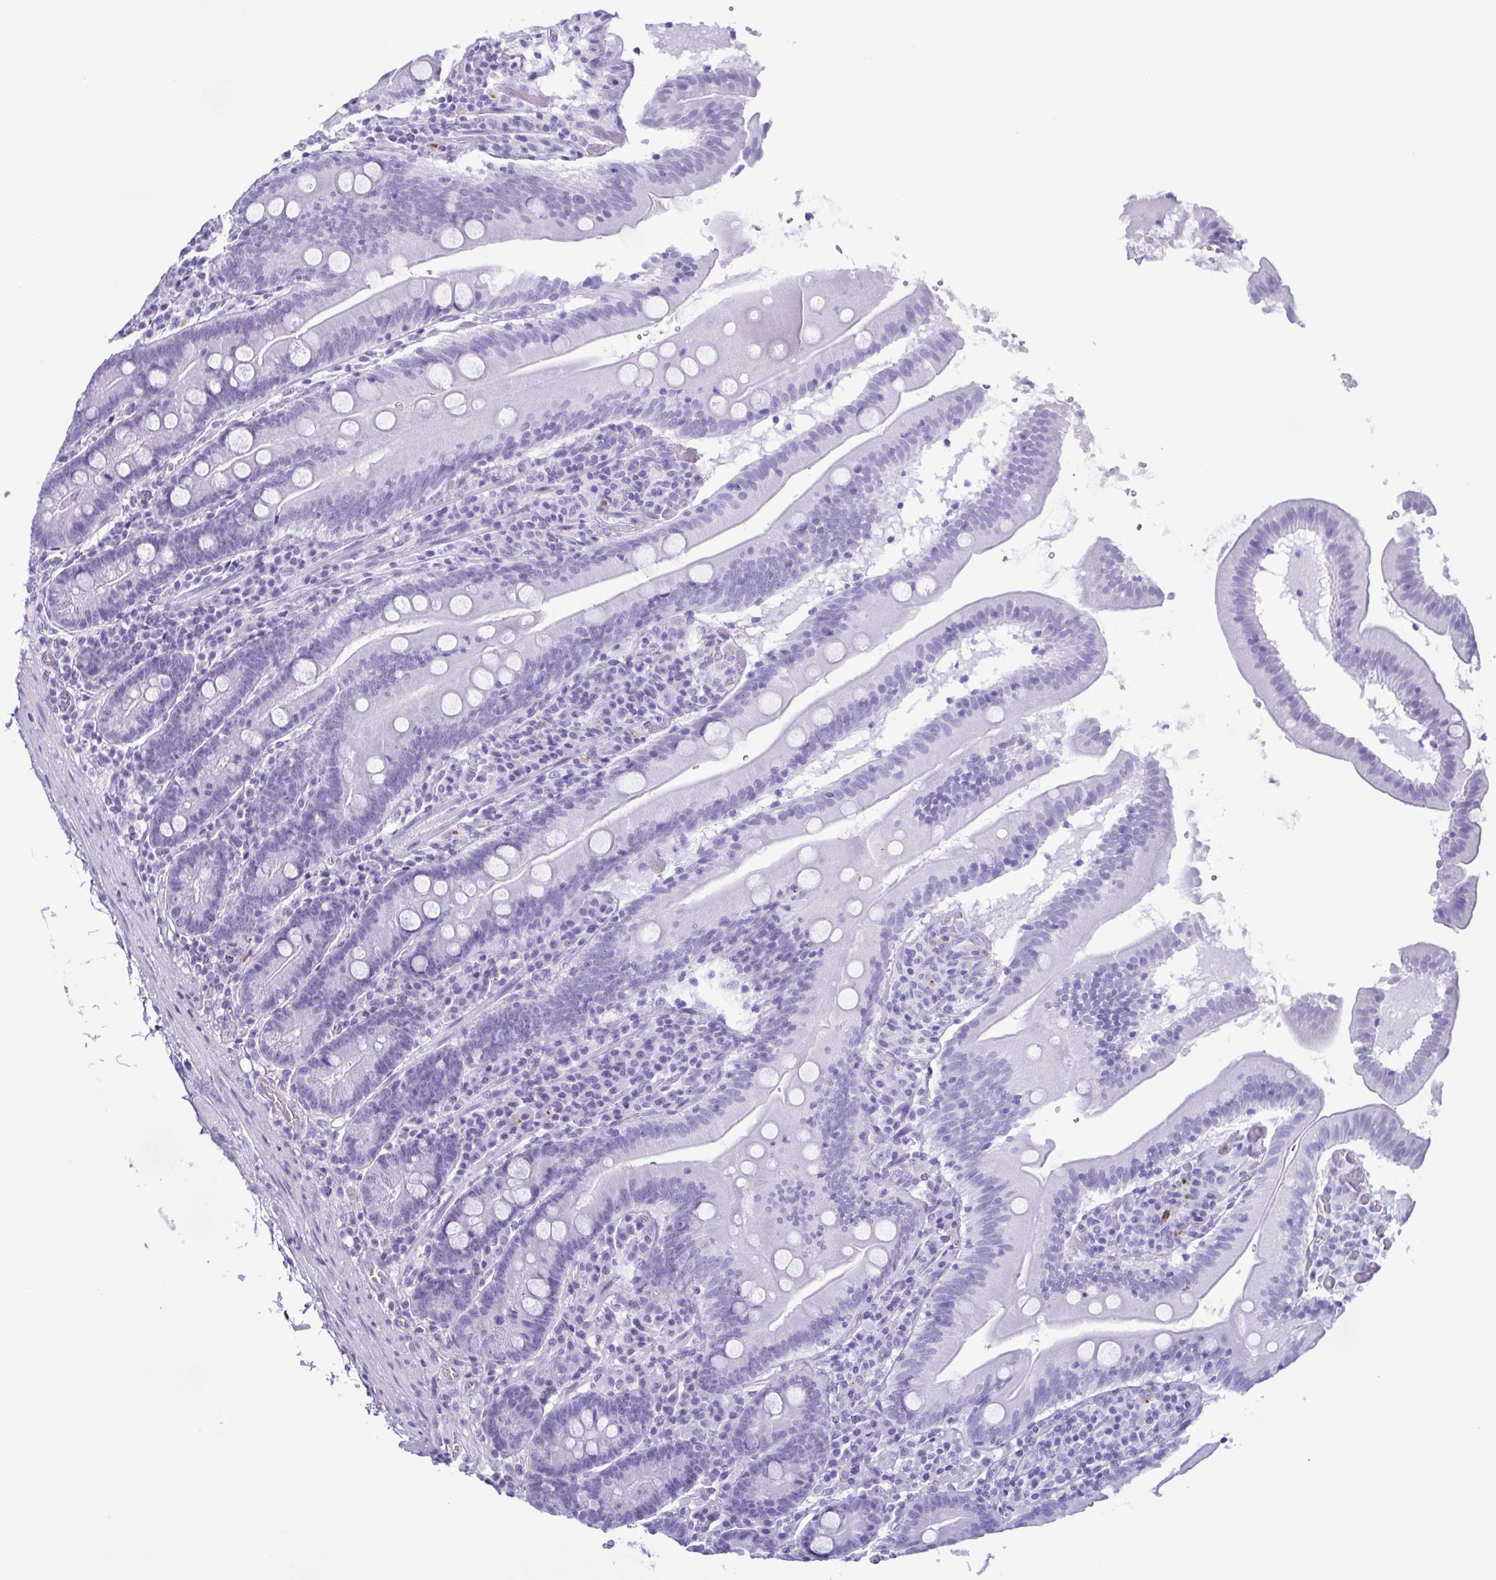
{"staining": {"intensity": "negative", "quantity": "none", "location": "none"}, "tissue": "small intestine", "cell_type": "Glandular cells", "image_type": "normal", "snomed": [{"axis": "morphology", "description": "Normal tissue, NOS"}, {"axis": "topography", "description": "Small intestine"}], "caption": "High magnification brightfield microscopy of benign small intestine stained with DAB (3,3'-diaminobenzidine) (brown) and counterstained with hematoxylin (blue): glandular cells show no significant staining. (DAB immunohistochemistry with hematoxylin counter stain).", "gene": "LTF", "patient": {"sex": "male", "age": 37}}